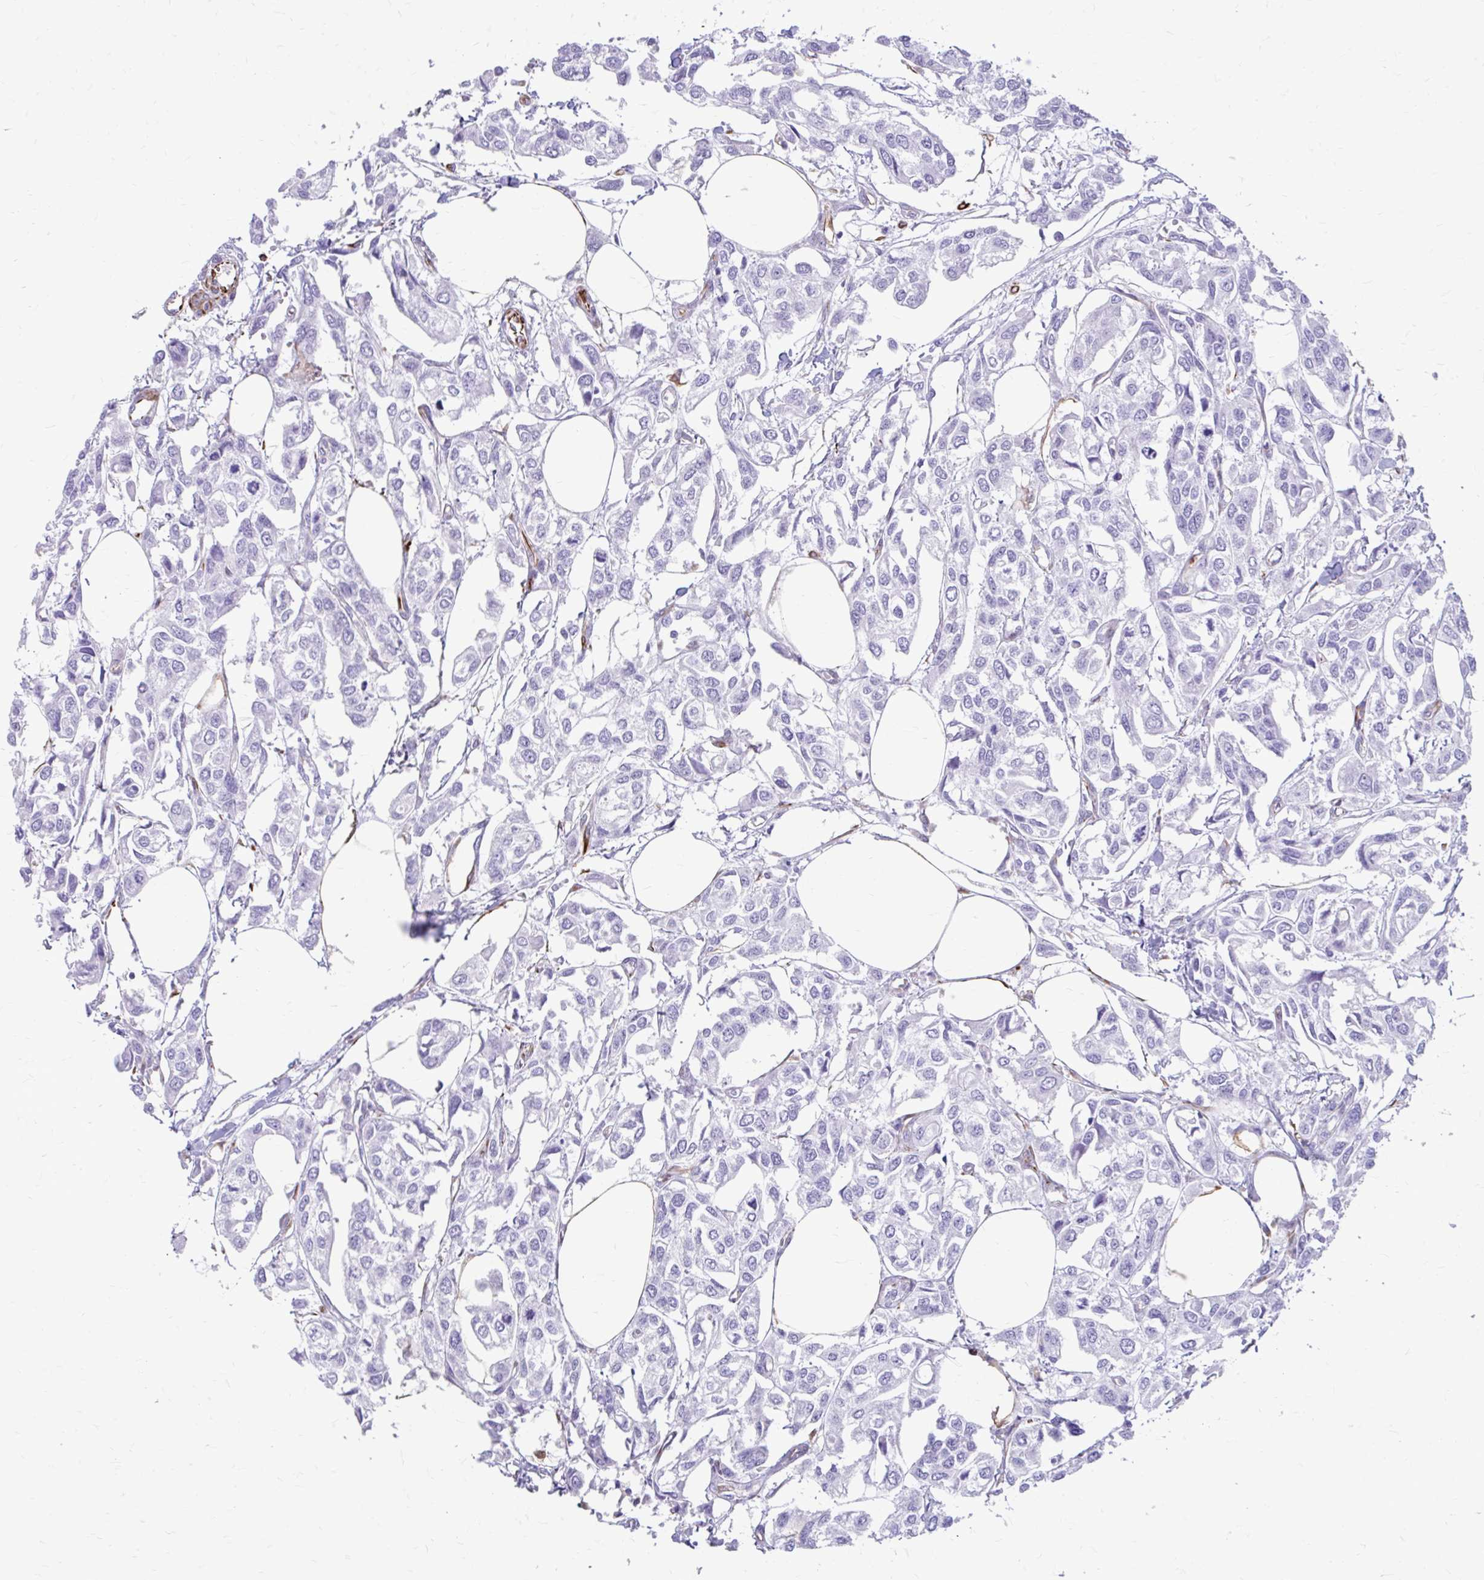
{"staining": {"intensity": "negative", "quantity": "none", "location": "none"}, "tissue": "urothelial cancer", "cell_type": "Tumor cells", "image_type": "cancer", "snomed": [{"axis": "morphology", "description": "Urothelial carcinoma, High grade"}, {"axis": "topography", "description": "Urinary bladder"}], "caption": "A micrograph of human urothelial cancer is negative for staining in tumor cells.", "gene": "ZNF699", "patient": {"sex": "male", "age": 67}}